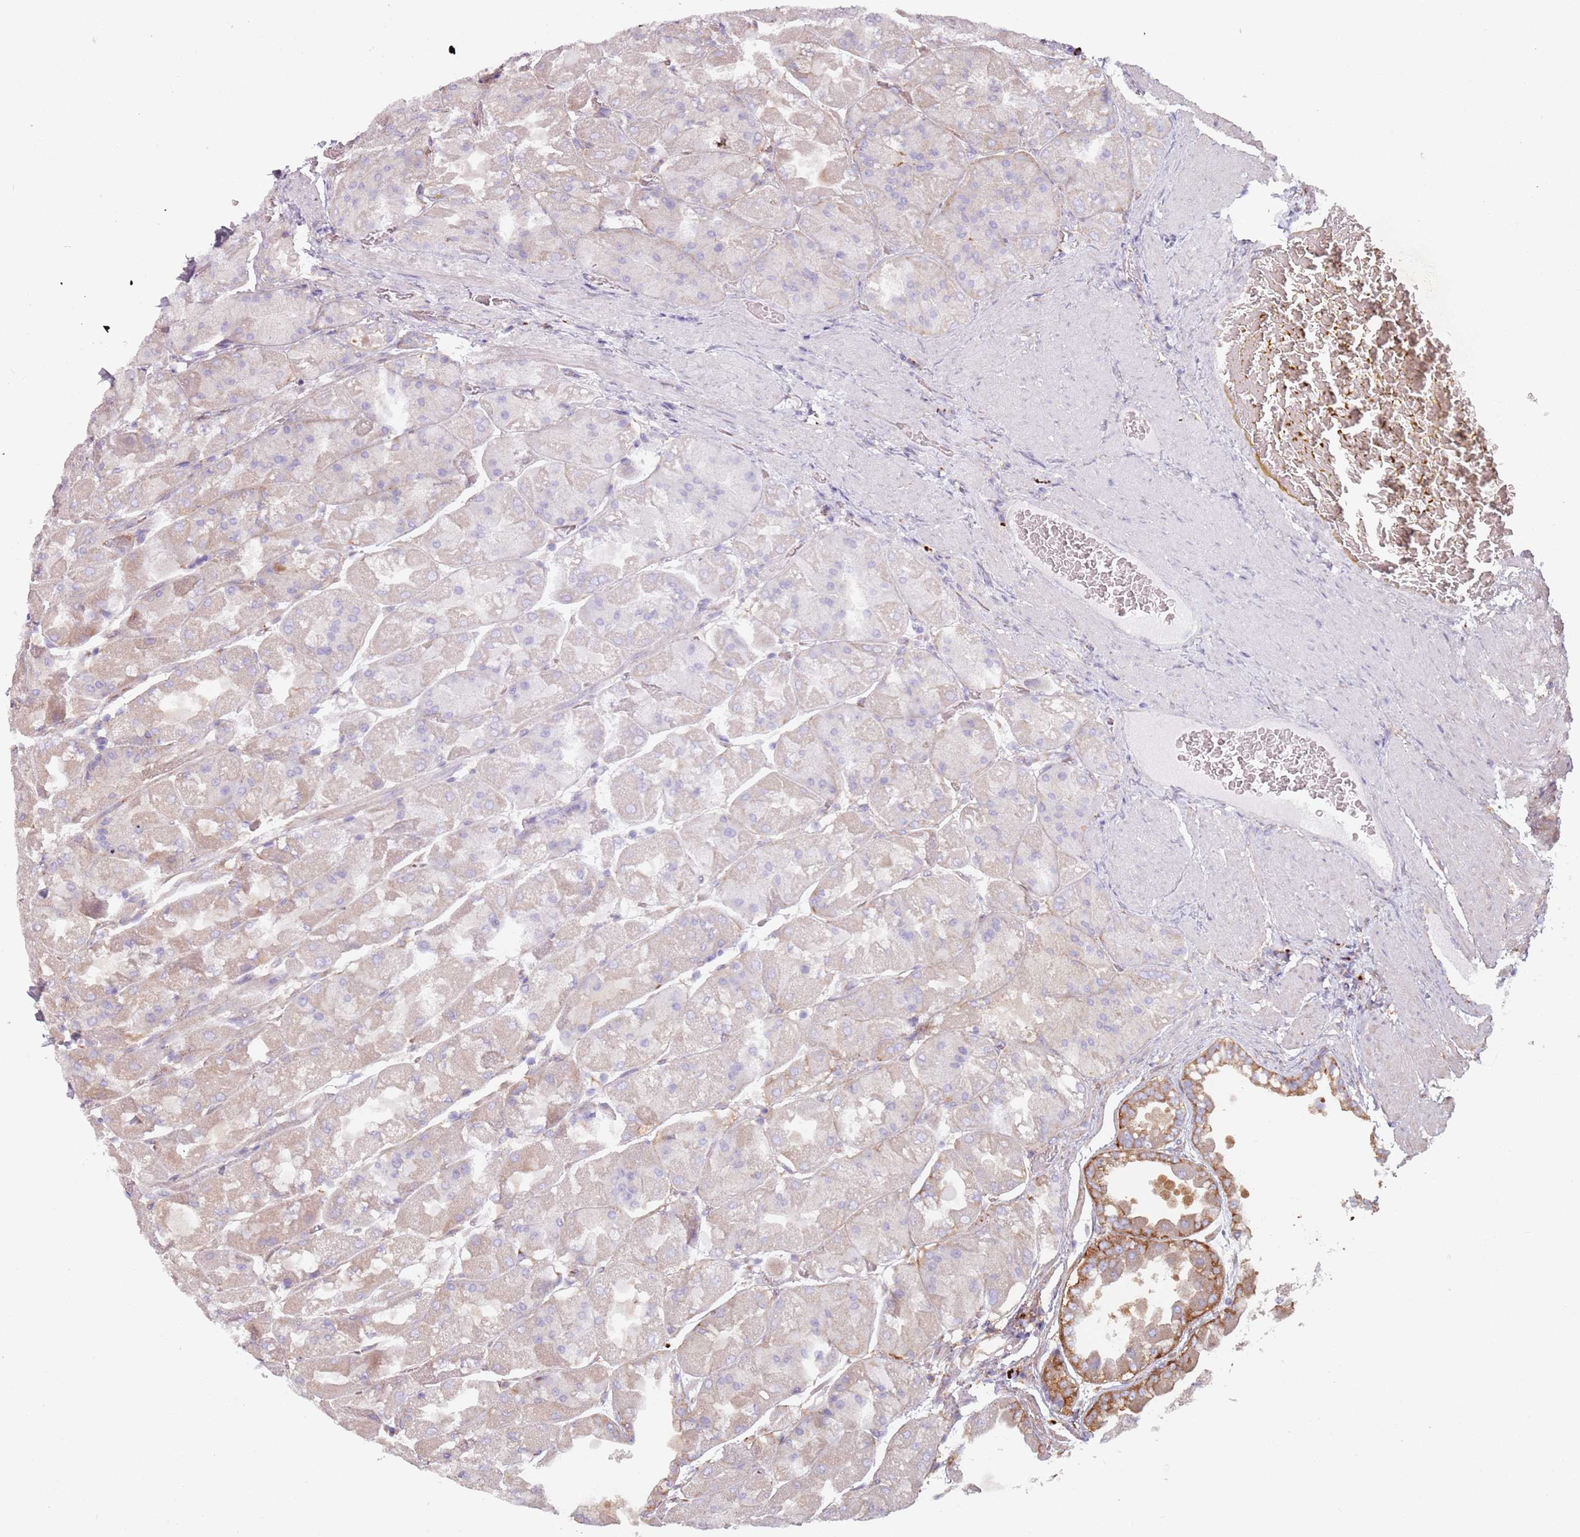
{"staining": {"intensity": "moderate", "quantity": "<25%", "location": "cytoplasmic/membranous"}, "tissue": "stomach", "cell_type": "Glandular cells", "image_type": "normal", "snomed": [{"axis": "morphology", "description": "Normal tissue, NOS"}, {"axis": "topography", "description": "Stomach"}], "caption": "A photomicrograph showing moderate cytoplasmic/membranous expression in approximately <25% of glandular cells in benign stomach, as visualized by brown immunohistochemical staining.", "gene": "TPD52L2", "patient": {"sex": "female", "age": 61}}